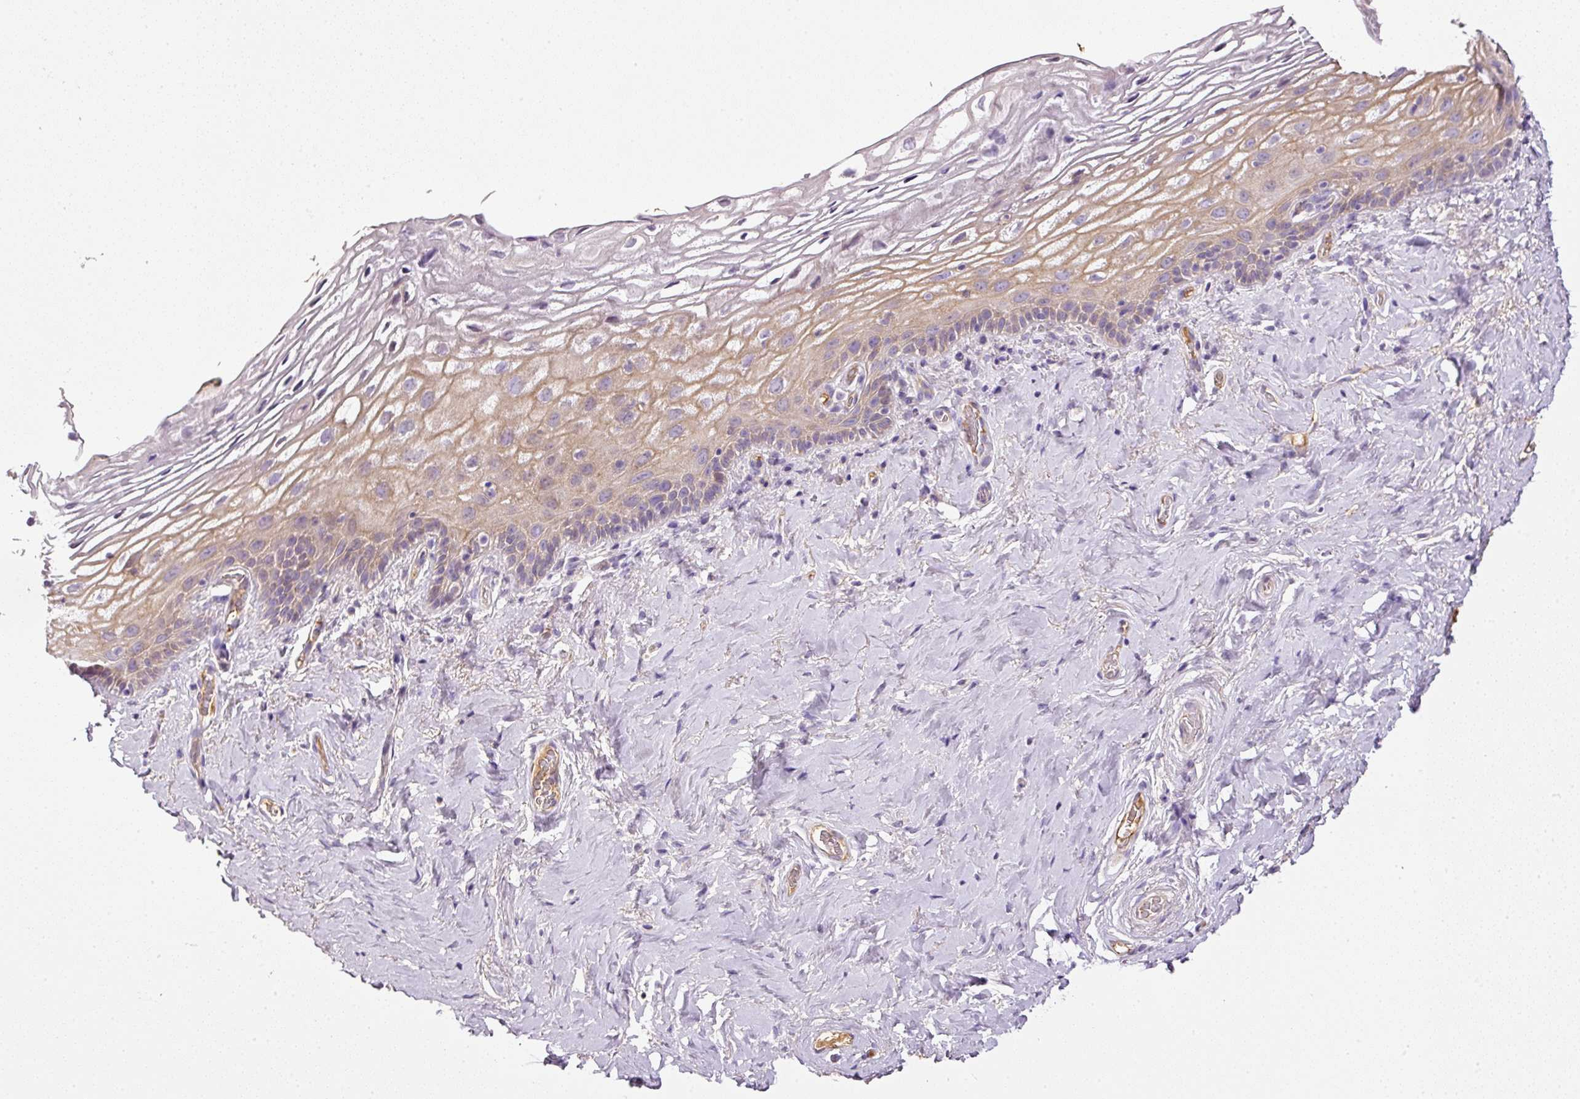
{"staining": {"intensity": "moderate", "quantity": "<25%", "location": "cytoplasmic/membranous"}, "tissue": "vagina", "cell_type": "Squamous epithelial cells", "image_type": "normal", "snomed": [{"axis": "morphology", "description": "Normal tissue, NOS"}, {"axis": "morphology", "description": "Adenocarcinoma, NOS"}, {"axis": "topography", "description": "Rectum"}, {"axis": "topography", "description": "Vagina"}, {"axis": "topography", "description": "Peripheral nerve tissue"}], "caption": "This histopathology image demonstrates immunohistochemistry staining of benign vagina, with low moderate cytoplasmic/membranous positivity in approximately <25% of squamous epithelial cells.", "gene": "KPNA5", "patient": {"sex": "female", "age": 71}}